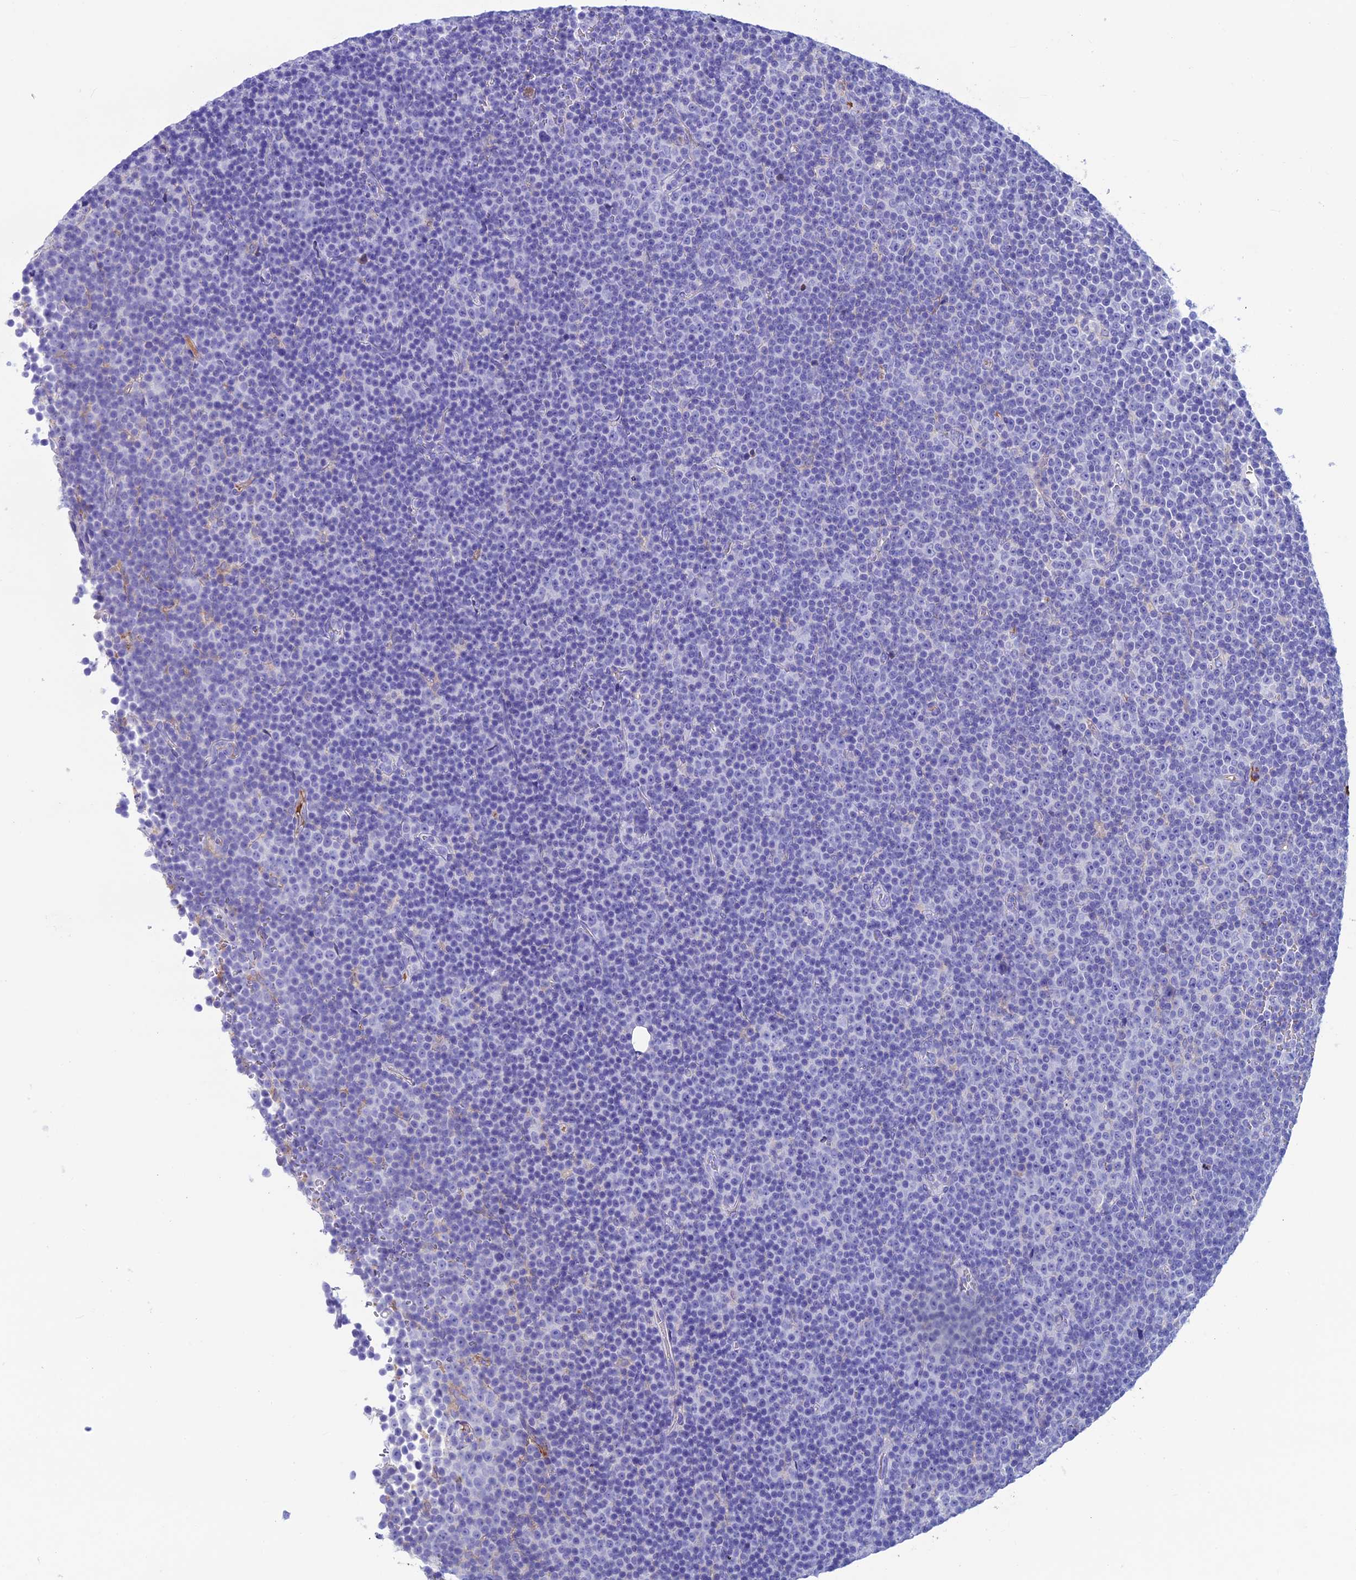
{"staining": {"intensity": "negative", "quantity": "none", "location": "none"}, "tissue": "lymphoma", "cell_type": "Tumor cells", "image_type": "cancer", "snomed": [{"axis": "morphology", "description": "Malignant lymphoma, non-Hodgkin's type, Low grade"}, {"axis": "topography", "description": "Lymph node"}], "caption": "The image demonstrates no staining of tumor cells in lymphoma.", "gene": "IGSF6", "patient": {"sex": "female", "age": 67}}